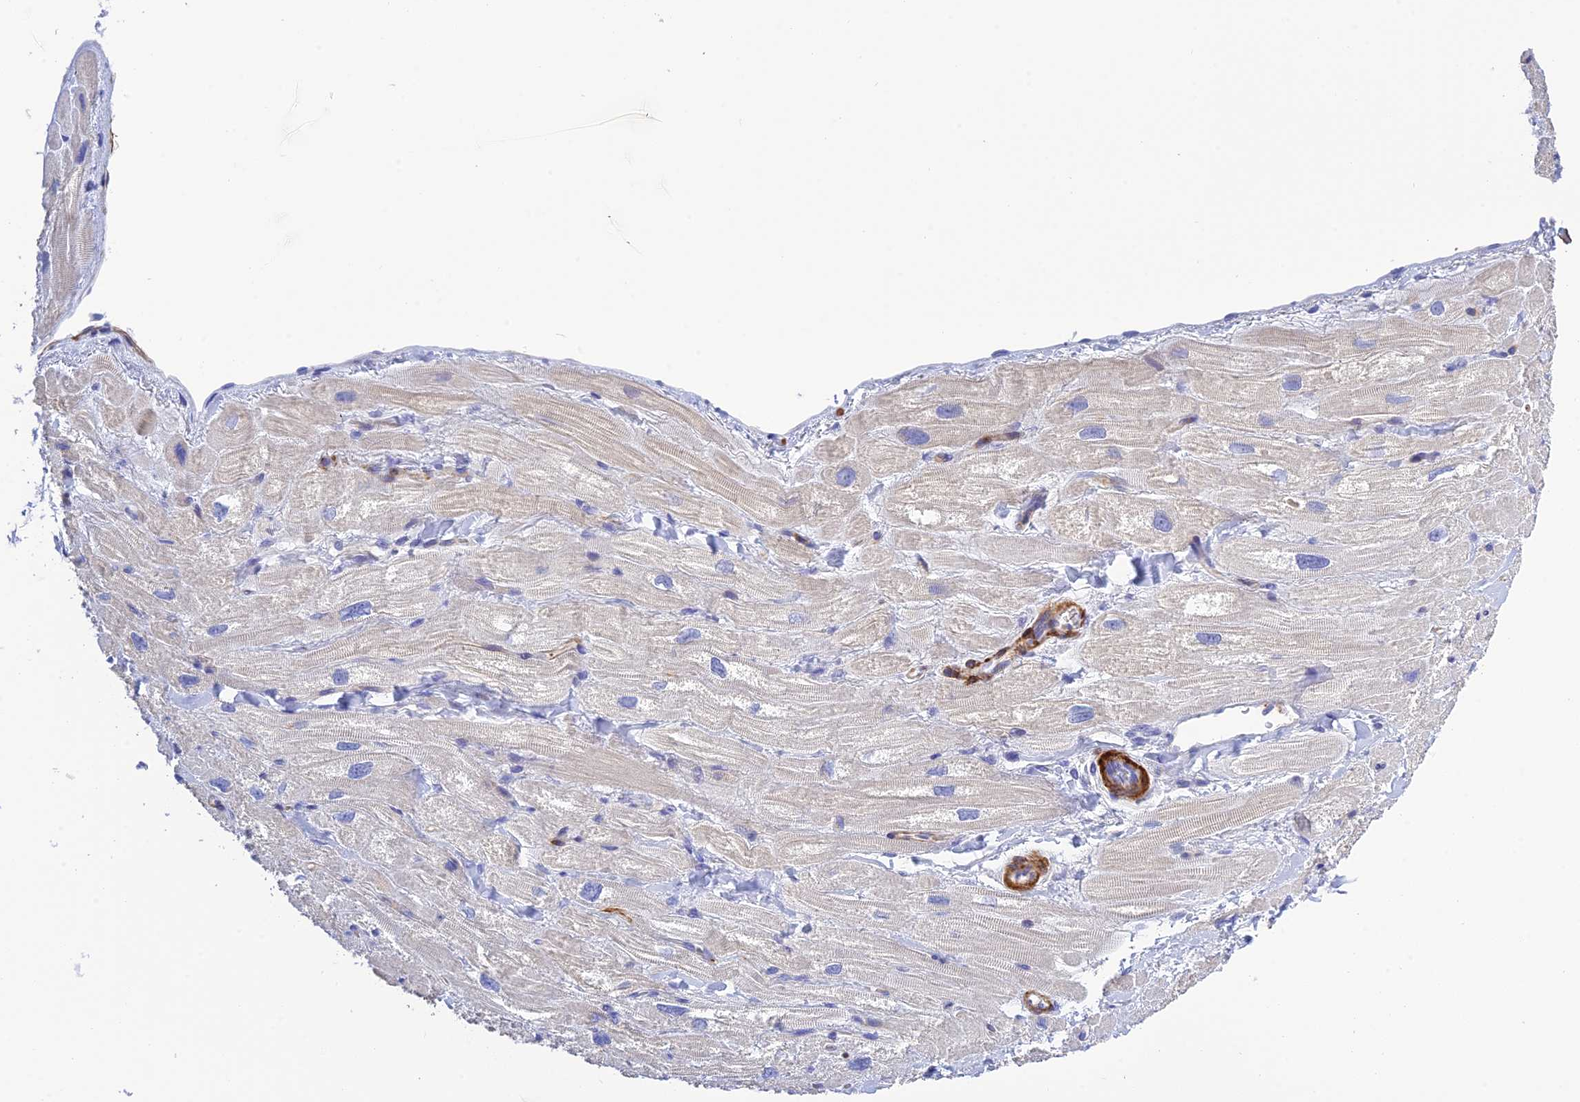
{"staining": {"intensity": "negative", "quantity": "none", "location": "none"}, "tissue": "heart muscle", "cell_type": "Cardiomyocytes", "image_type": "normal", "snomed": [{"axis": "morphology", "description": "Normal tissue, NOS"}, {"axis": "topography", "description": "Heart"}], "caption": "High power microscopy photomicrograph of an immunohistochemistry photomicrograph of normal heart muscle, revealing no significant positivity in cardiomyocytes. (DAB immunohistochemistry visualized using brightfield microscopy, high magnification).", "gene": "ZDHHC16", "patient": {"sex": "male", "age": 65}}